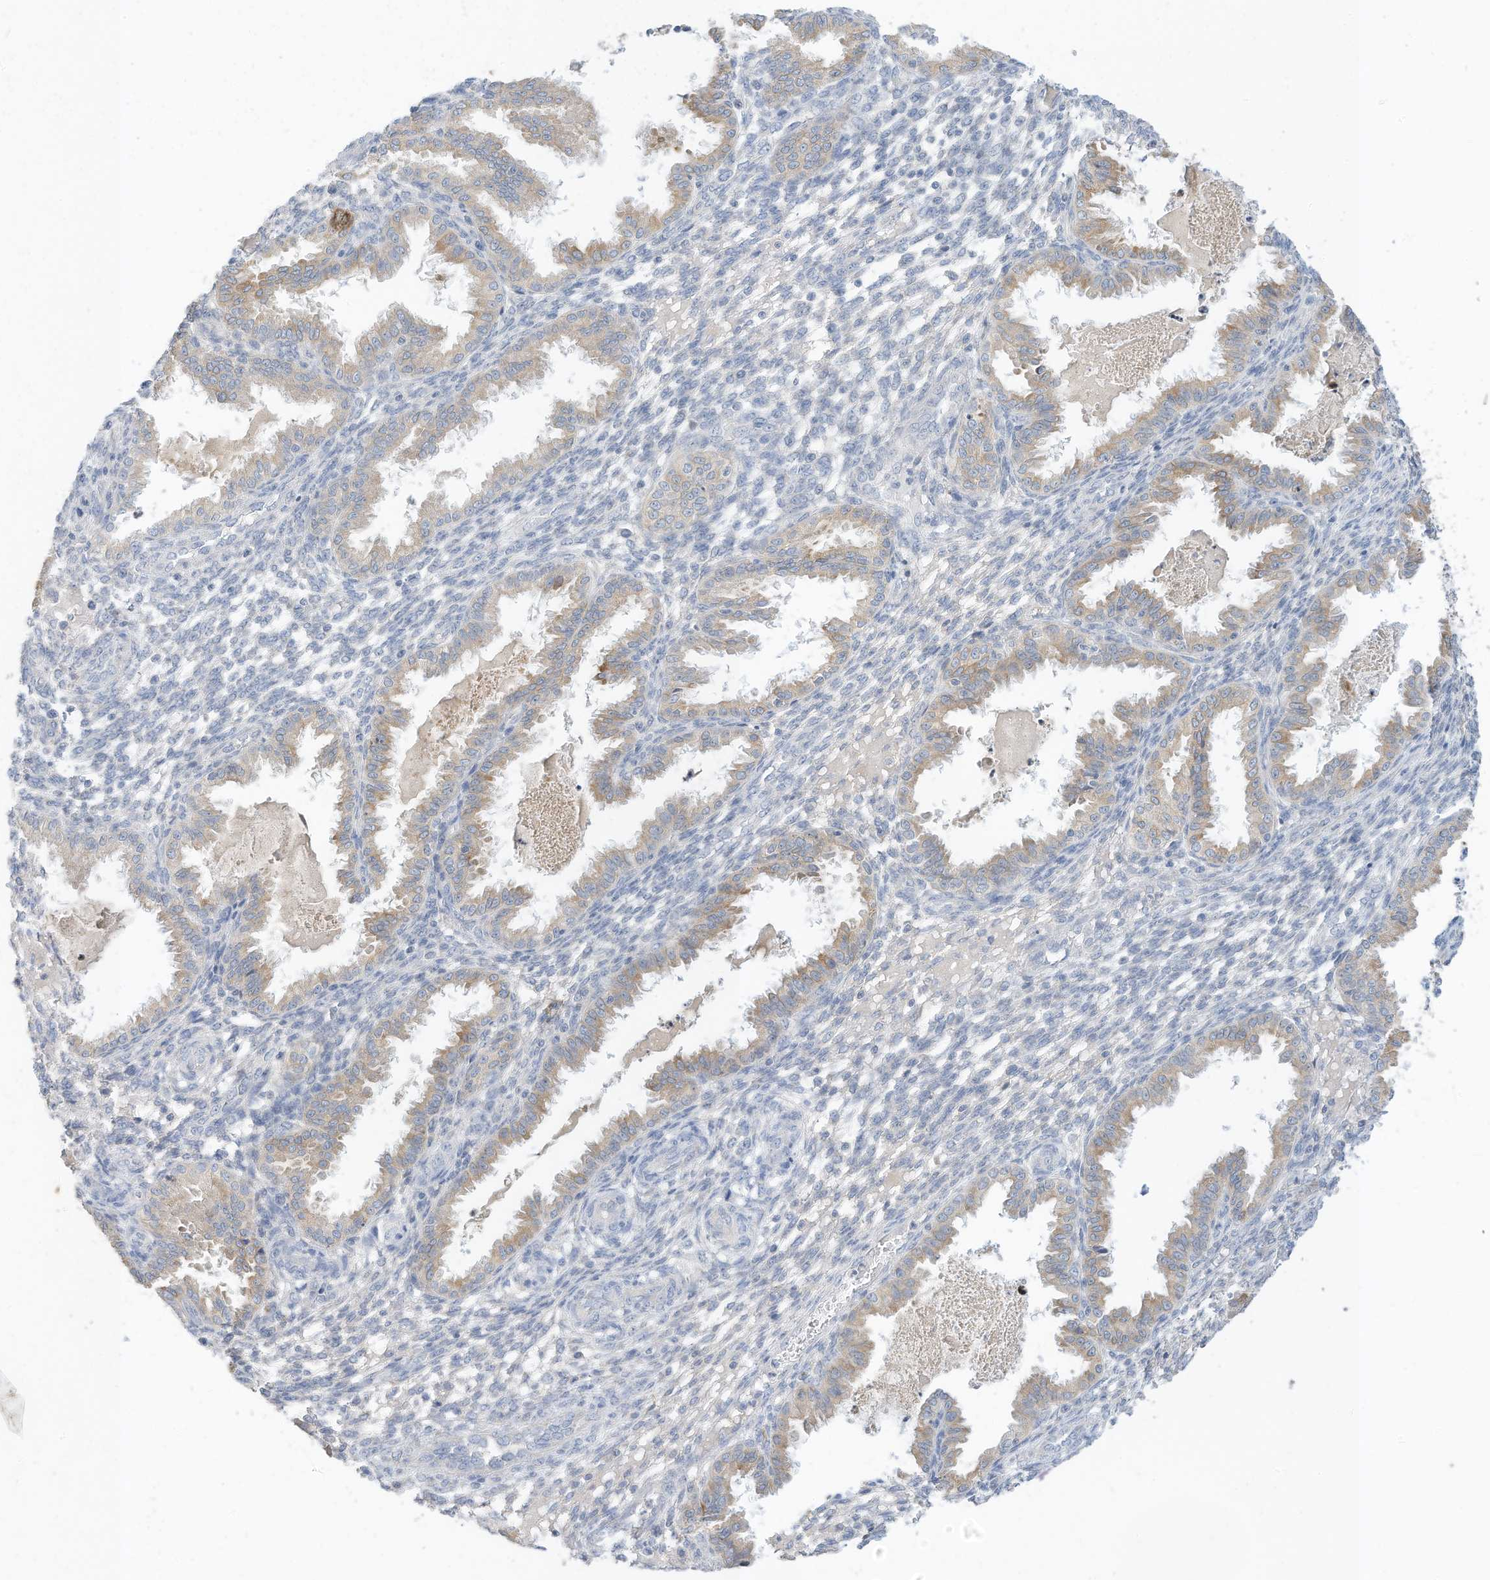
{"staining": {"intensity": "negative", "quantity": "none", "location": "none"}, "tissue": "endometrium", "cell_type": "Cells in endometrial stroma", "image_type": "normal", "snomed": [{"axis": "morphology", "description": "Normal tissue, NOS"}, {"axis": "topography", "description": "Endometrium"}], "caption": "The photomicrograph displays no staining of cells in endometrial stroma in unremarkable endometrium.", "gene": "RASA2", "patient": {"sex": "female", "age": 33}}